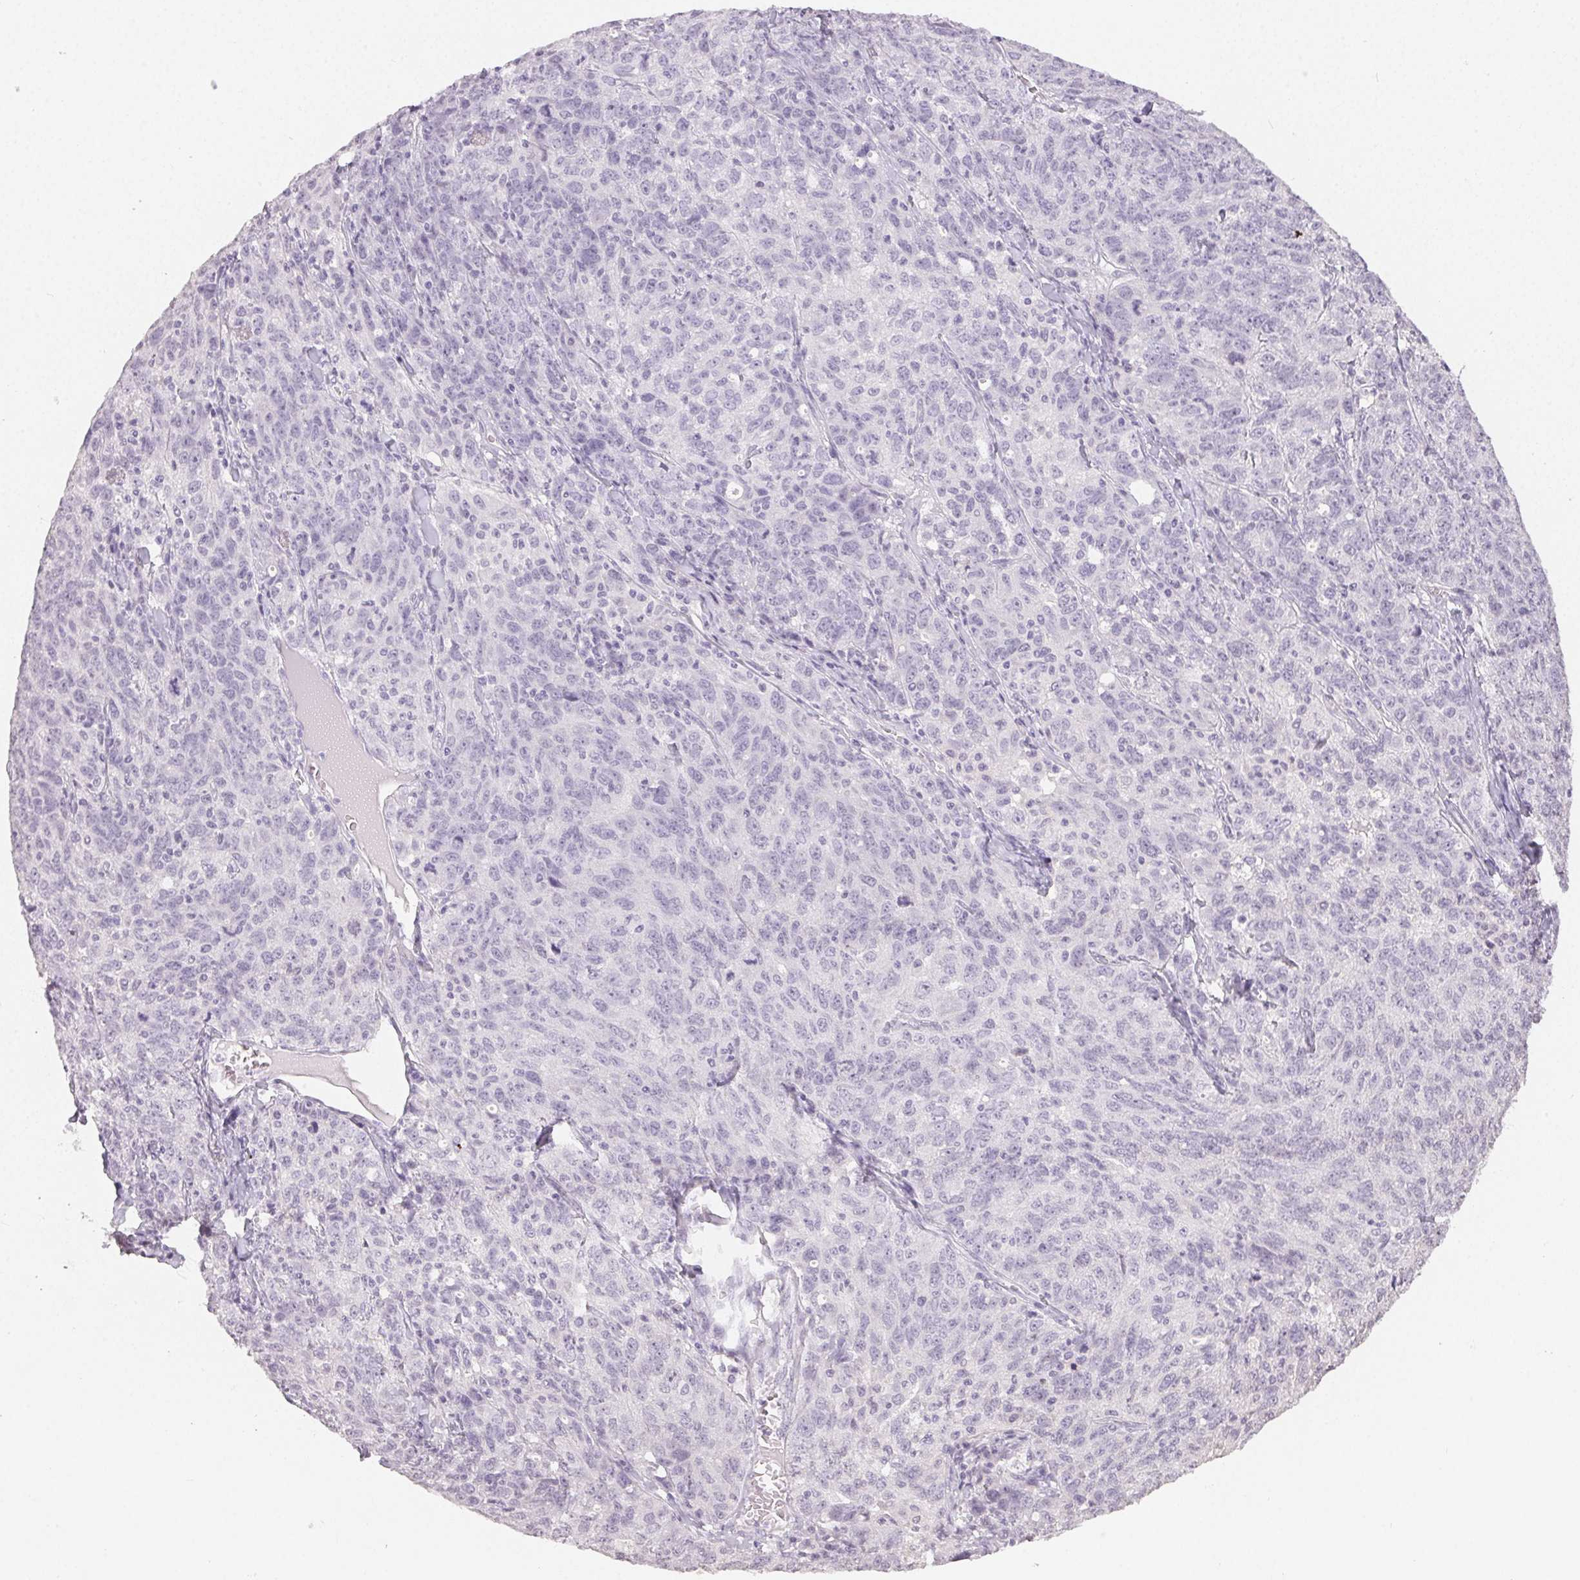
{"staining": {"intensity": "negative", "quantity": "none", "location": "none"}, "tissue": "ovarian cancer", "cell_type": "Tumor cells", "image_type": "cancer", "snomed": [{"axis": "morphology", "description": "Cystadenocarcinoma, serous, NOS"}, {"axis": "topography", "description": "Ovary"}], "caption": "Immunohistochemistry (IHC) photomicrograph of neoplastic tissue: serous cystadenocarcinoma (ovarian) stained with DAB shows no significant protein staining in tumor cells.", "gene": "TMEM174", "patient": {"sex": "female", "age": 71}}